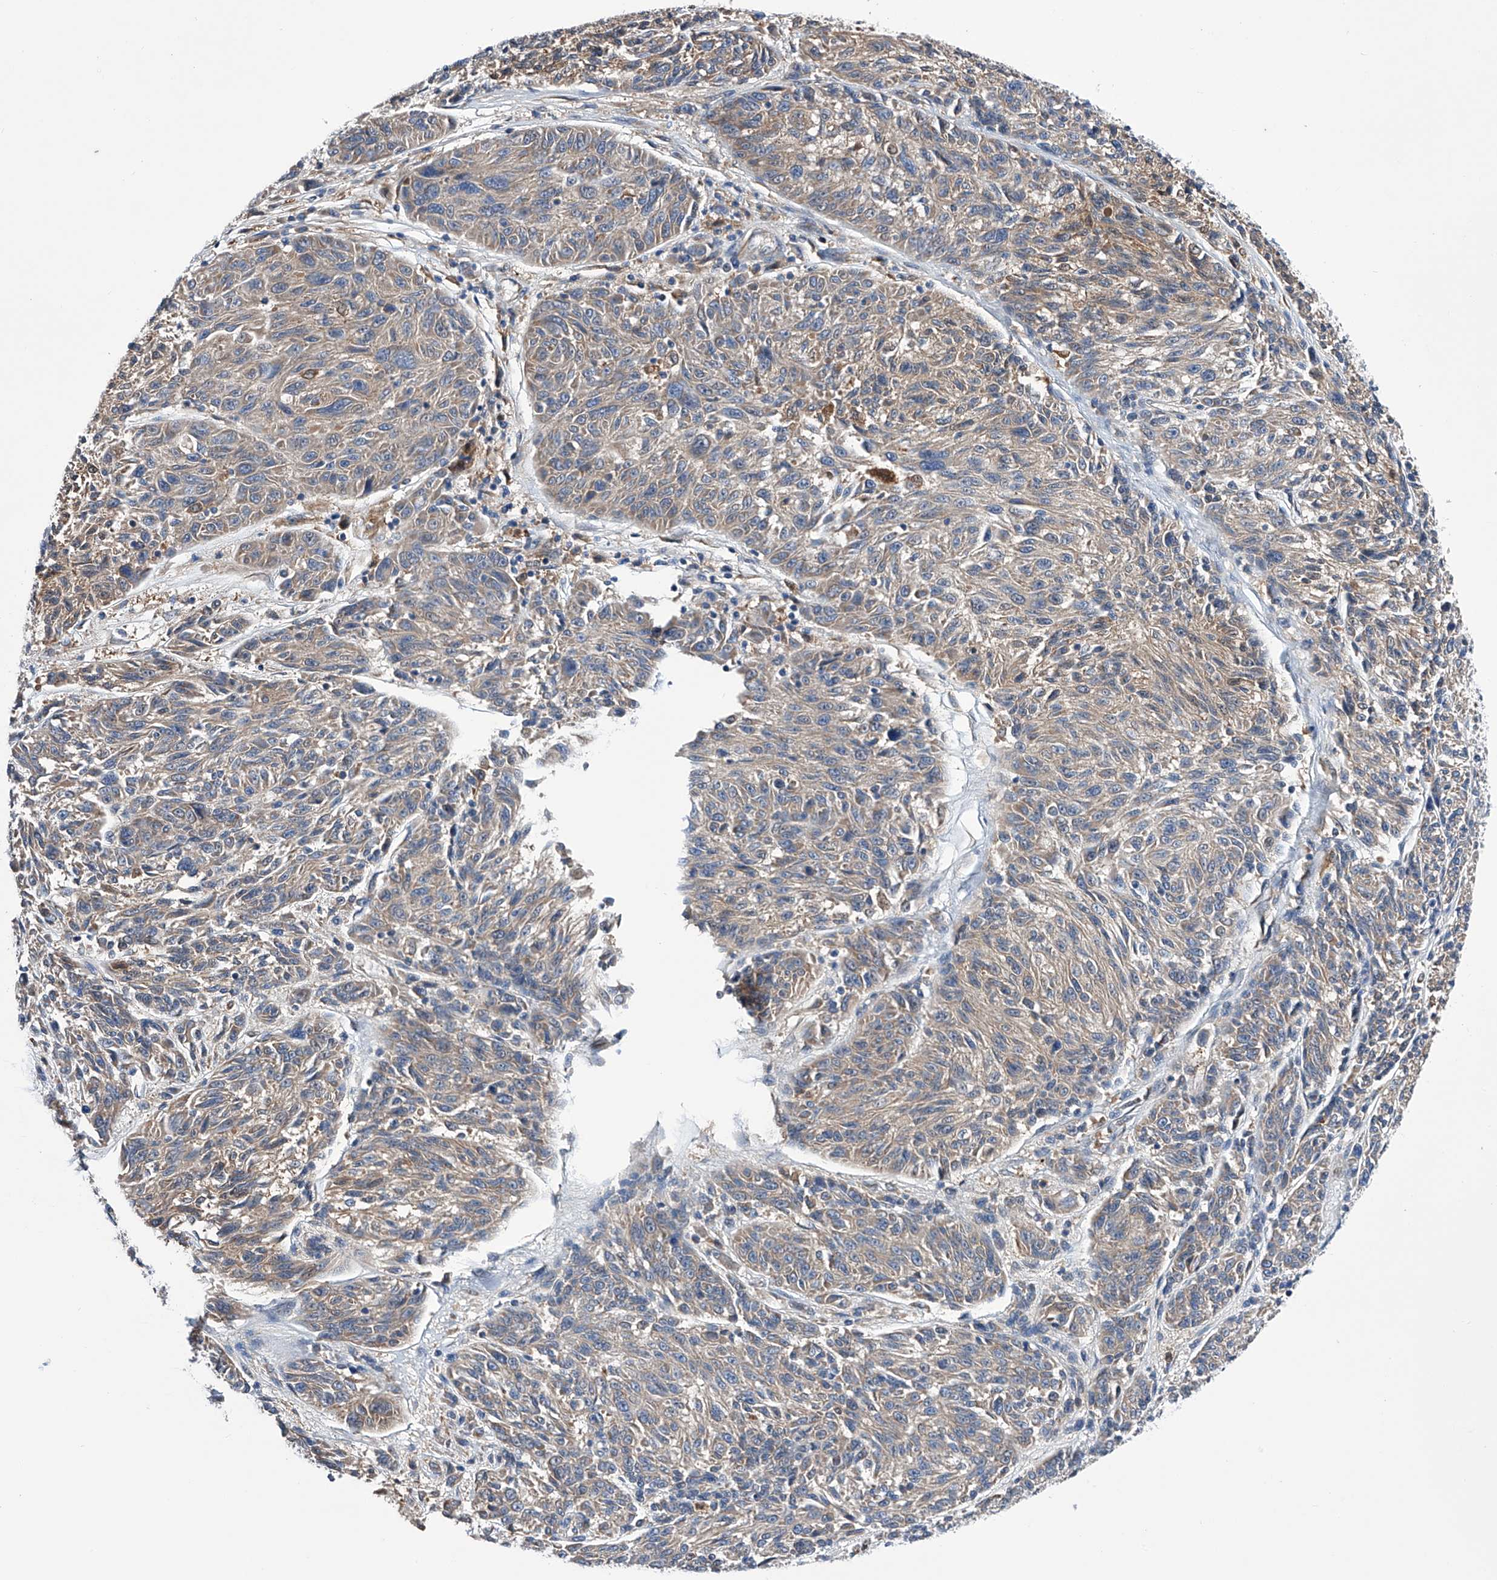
{"staining": {"intensity": "weak", "quantity": ">75%", "location": "cytoplasmic/membranous"}, "tissue": "melanoma", "cell_type": "Tumor cells", "image_type": "cancer", "snomed": [{"axis": "morphology", "description": "Malignant melanoma, NOS"}, {"axis": "topography", "description": "Skin"}], "caption": "Immunohistochemistry (IHC) (DAB (3,3'-diaminobenzidine)) staining of human malignant melanoma reveals weak cytoplasmic/membranous protein positivity in approximately >75% of tumor cells. Immunohistochemistry (IHC) stains the protein in brown and the nuclei are stained blue.", "gene": "SPATA20", "patient": {"sex": "male", "age": 53}}